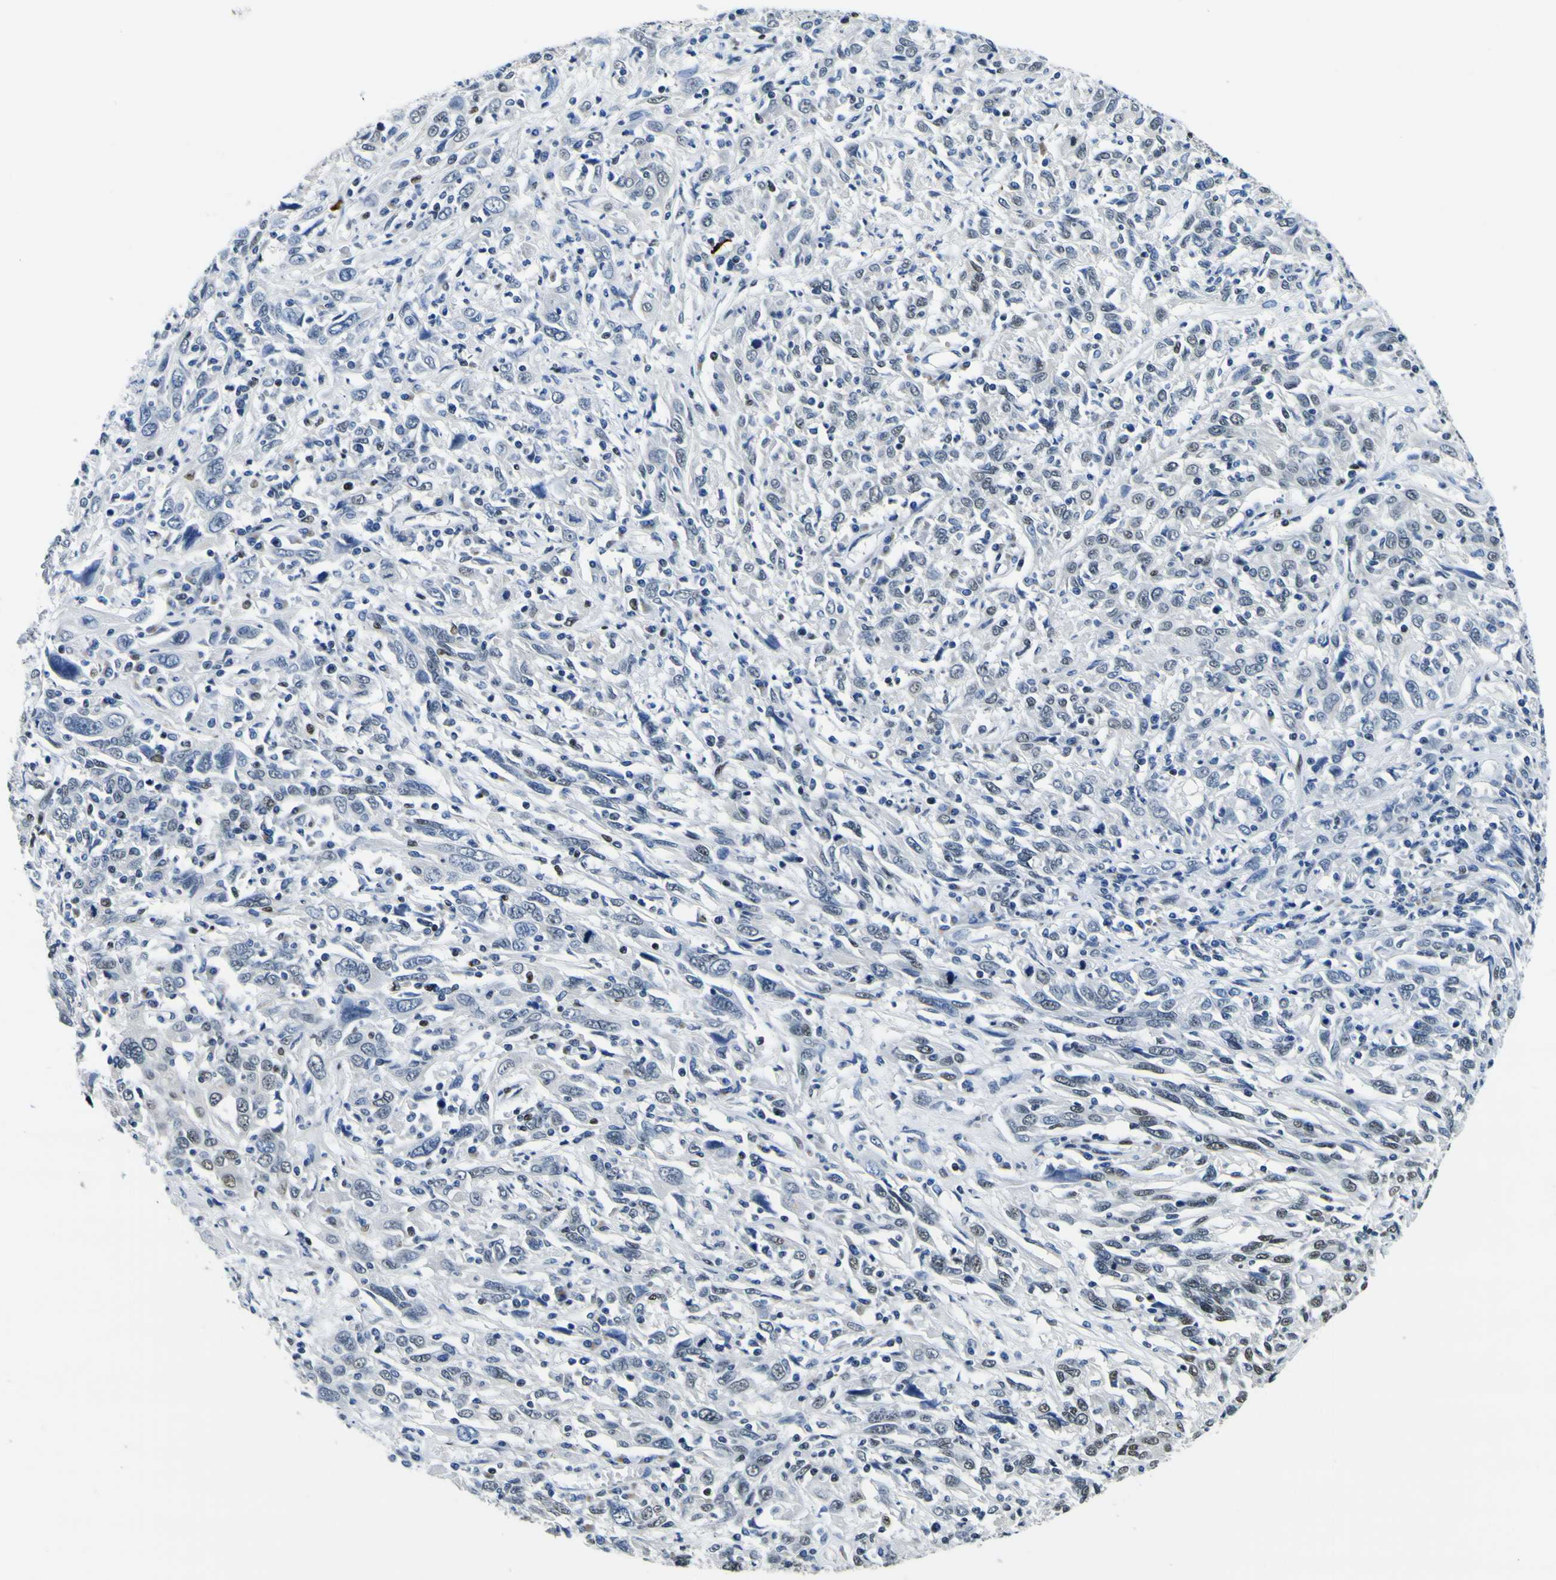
{"staining": {"intensity": "weak", "quantity": "25%-75%", "location": "nuclear"}, "tissue": "cervical cancer", "cell_type": "Tumor cells", "image_type": "cancer", "snomed": [{"axis": "morphology", "description": "Squamous cell carcinoma, NOS"}, {"axis": "topography", "description": "Cervix"}], "caption": "There is low levels of weak nuclear staining in tumor cells of cervical cancer, as demonstrated by immunohistochemical staining (brown color).", "gene": "SP1", "patient": {"sex": "female", "age": 46}}